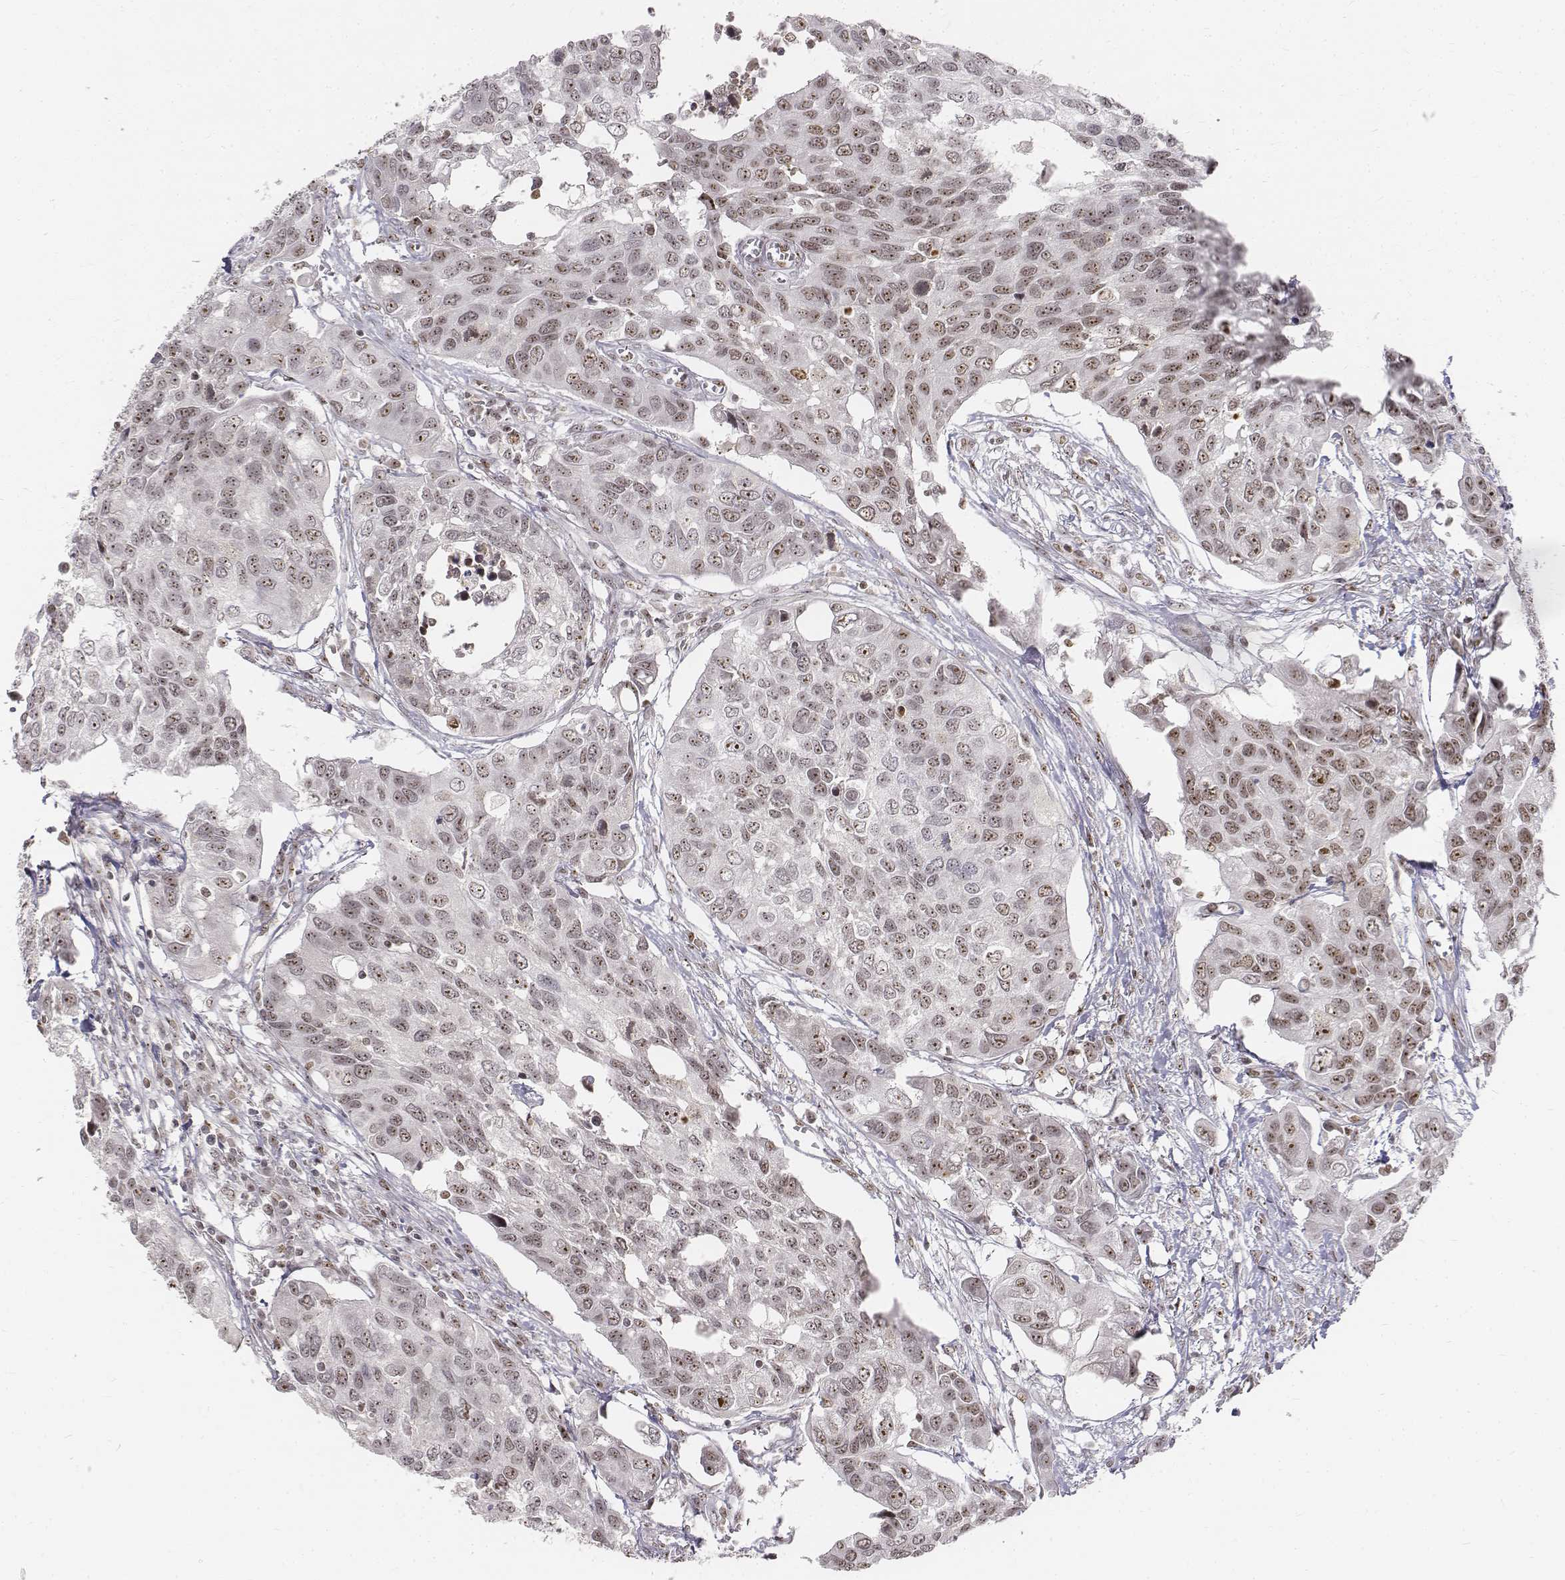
{"staining": {"intensity": "weak", "quantity": ">75%", "location": "nuclear"}, "tissue": "urothelial cancer", "cell_type": "Tumor cells", "image_type": "cancer", "snomed": [{"axis": "morphology", "description": "Urothelial carcinoma, High grade"}, {"axis": "topography", "description": "Urinary bladder"}], "caption": "Protein expression analysis of high-grade urothelial carcinoma demonstrates weak nuclear expression in approximately >75% of tumor cells.", "gene": "PHF6", "patient": {"sex": "male", "age": 60}}